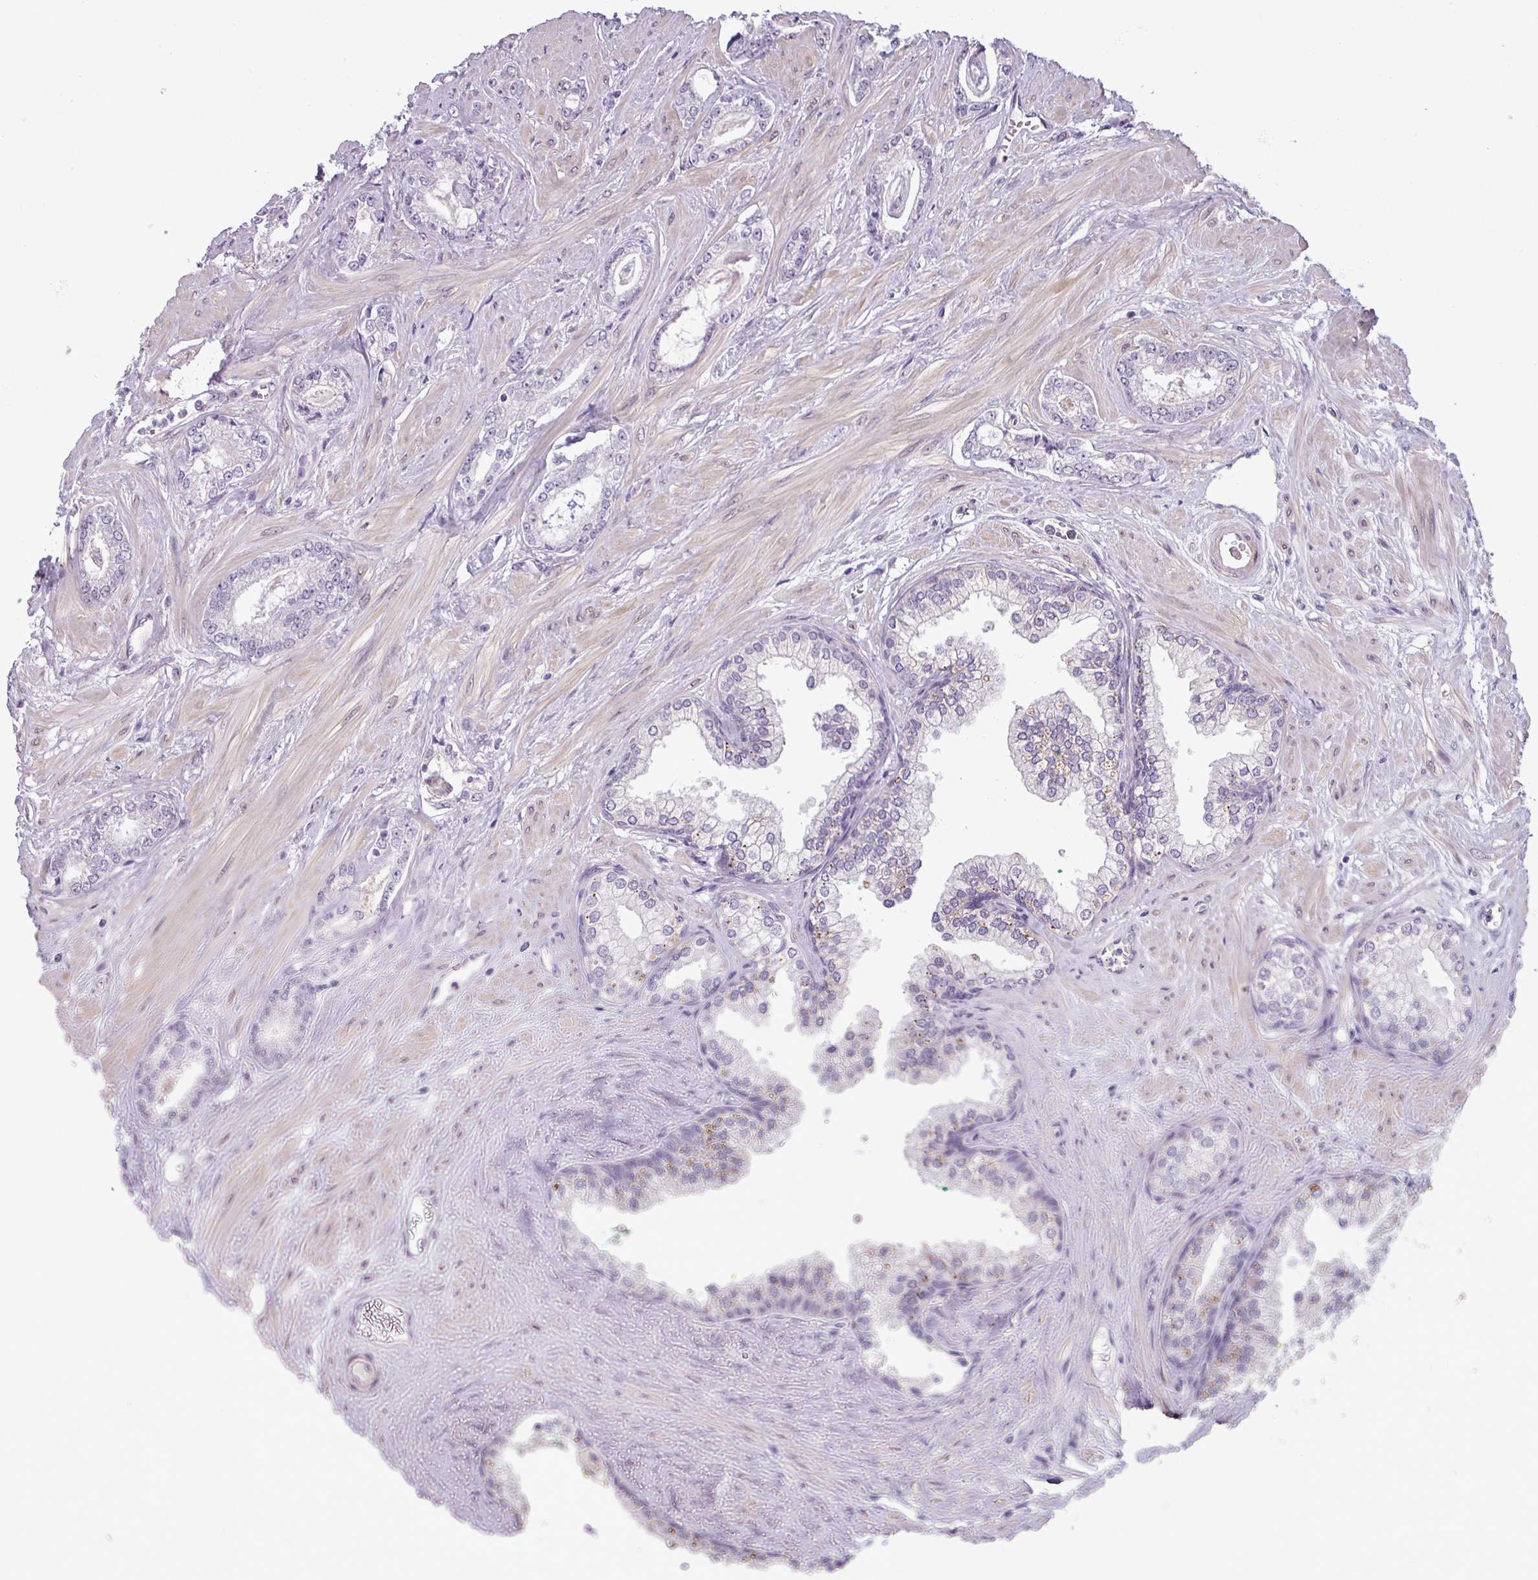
{"staining": {"intensity": "negative", "quantity": "none", "location": "none"}, "tissue": "prostate cancer", "cell_type": "Tumor cells", "image_type": "cancer", "snomed": [{"axis": "morphology", "description": "Adenocarcinoma, Low grade"}, {"axis": "topography", "description": "Prostate"}], "caption": "DAB immunohistochemical staining of prostate adenocarcinoma (low-grade) shows no significant expression in tumor cells.", "gene": "UVSSA", "patient": {"sex": "male", "age": 60}}